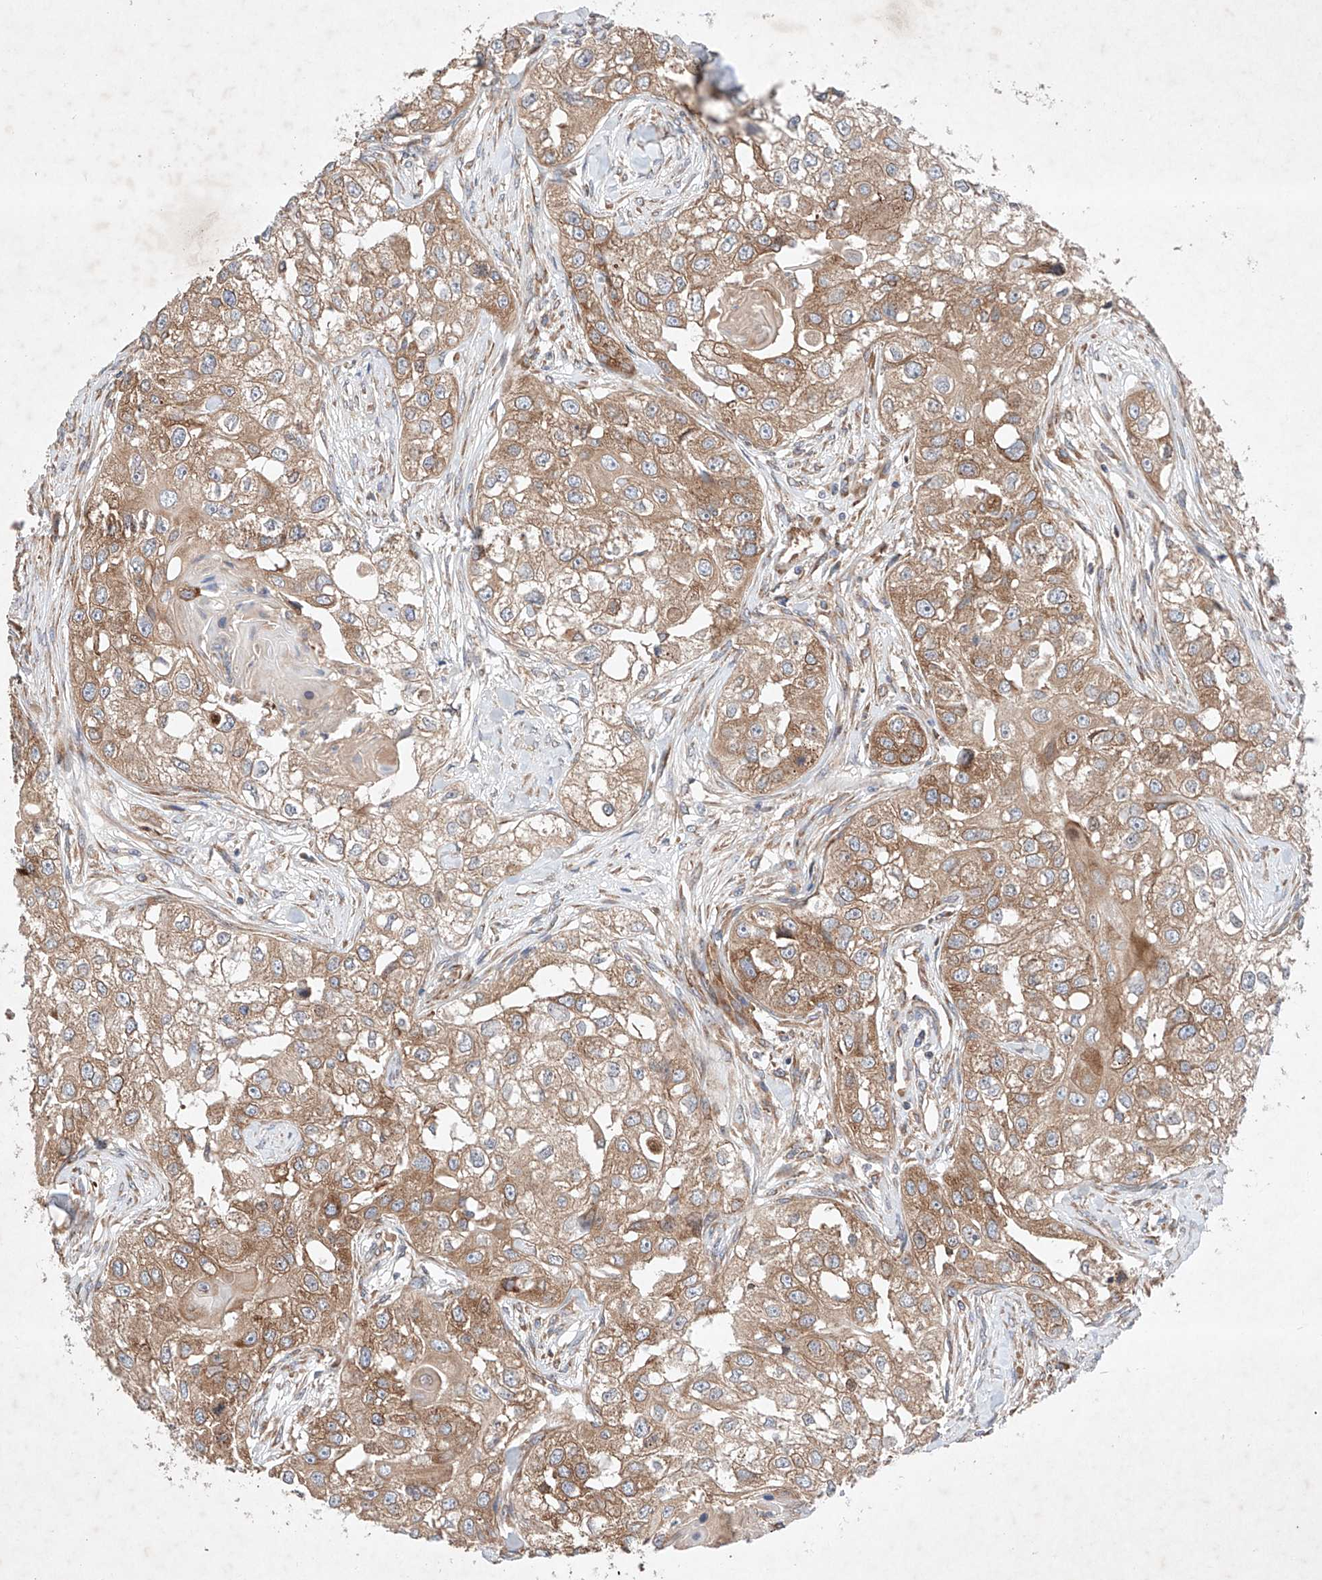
{"staining": {"intensity": "moderate", "quantity": ">75%", "location": "cytoplasmic/membranous"}, "tissue": "head and neck cancer", "cell_type": "Tumor cells", "image_type": "cancer", "snomed": [{"axis": "morphology", "description": "Normal tissue, NOS"}, {"axis": "morphology", "description": "Squamous cell carcinoma, NOS"}, {"axis": "topography", "description": "Skeletal muscle"}, {"axis": "topography", "description": "Head-Neck"}], "caption": "Head and neck squamous cell carcinoma stained for a protein (brown) exhibits moderate cytoplasmic/membranous positive positivity in about >75% of tumor cells.", "gene": "FASTK", "patient": {"sex": "male", "age": 51}}